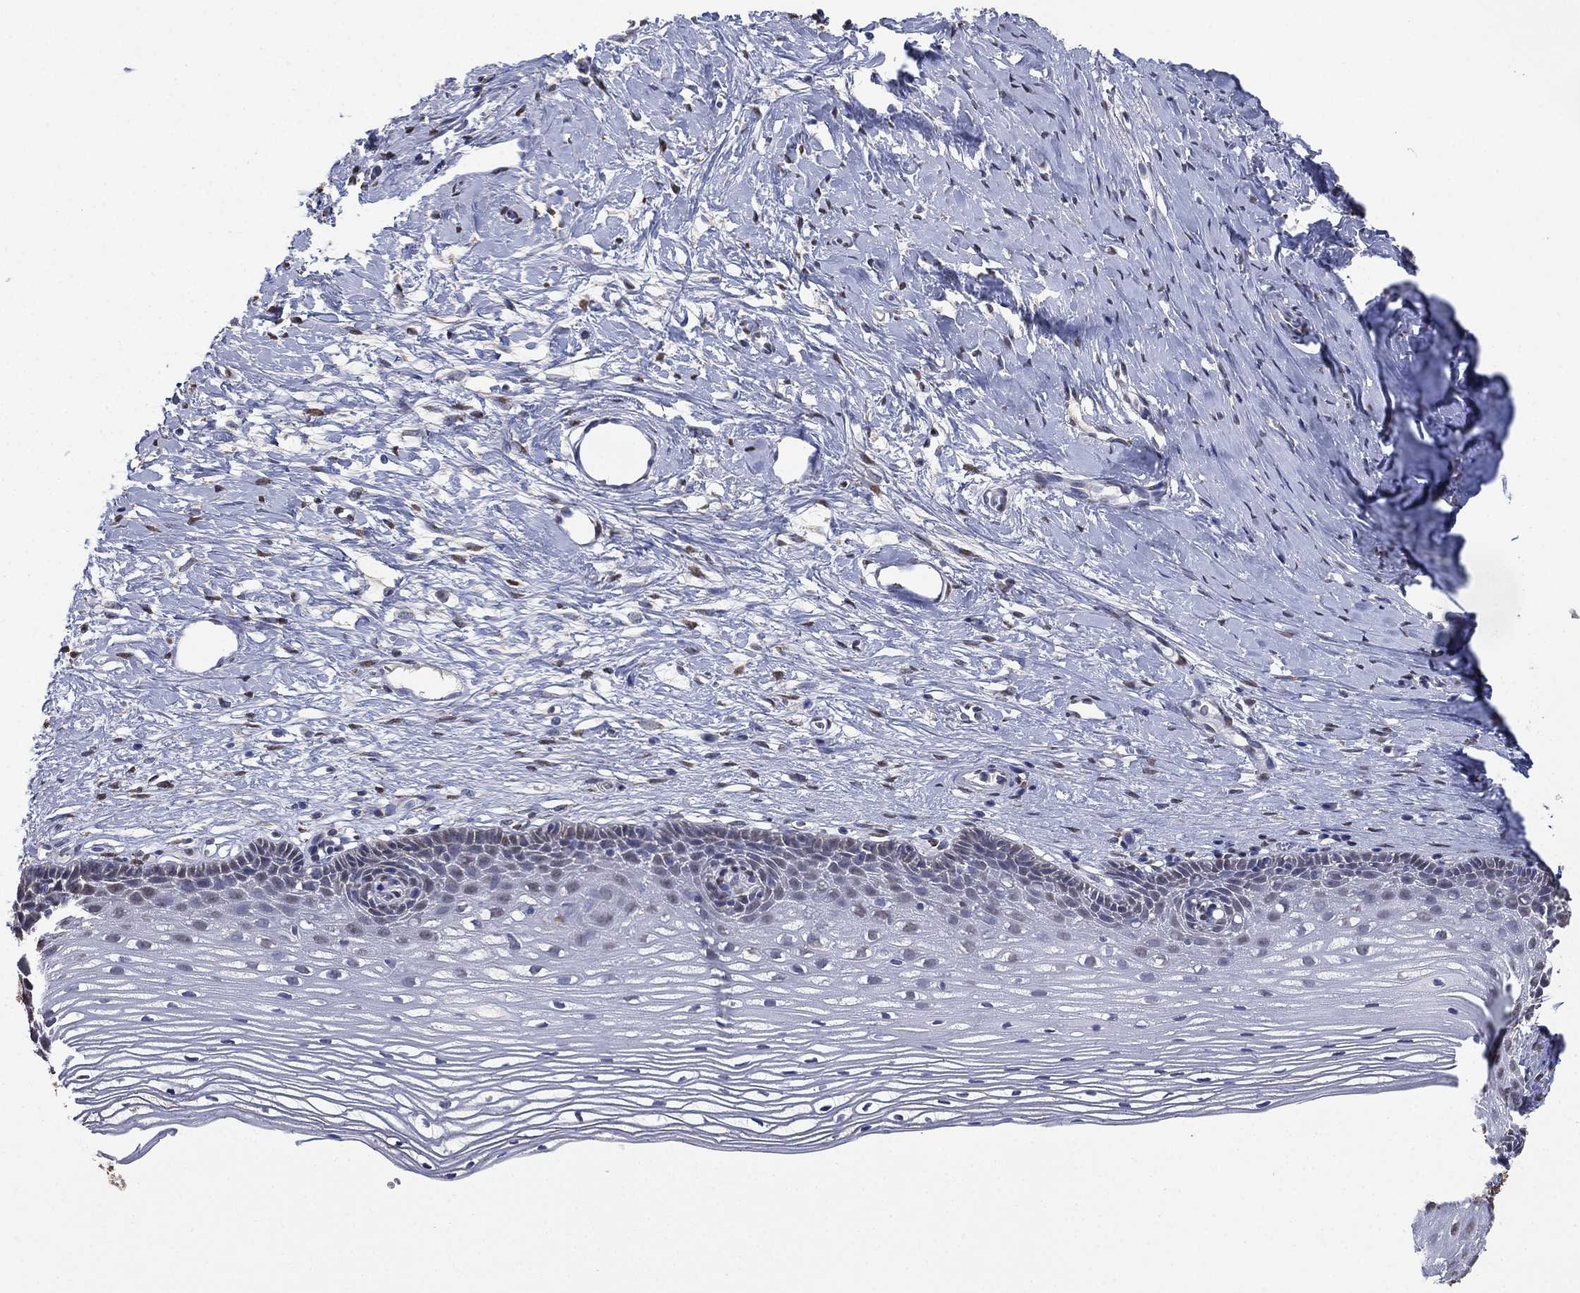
{"staining": {"intensity": "negative", "quantity": "none", "location": "none"}, "tissue": "cervix", "cell_type": "Squamous epithelial cells", "image_type": "normal", "snomed": [{"axis": "morphology", "description": "Normal tissue, NOS"}, {"axis": "topography", "description": "Cervix"}], "caption": "Normal cervix was stained to show a protein in brown. There is no significant expression in squamous epithelial cells. (DAB (3,3'-diaminobenzidine) immunohistochemistry (IHC), high magnification).", "gene": "ALDH7A1", "patient": {"sex": "female", "age": 40}}